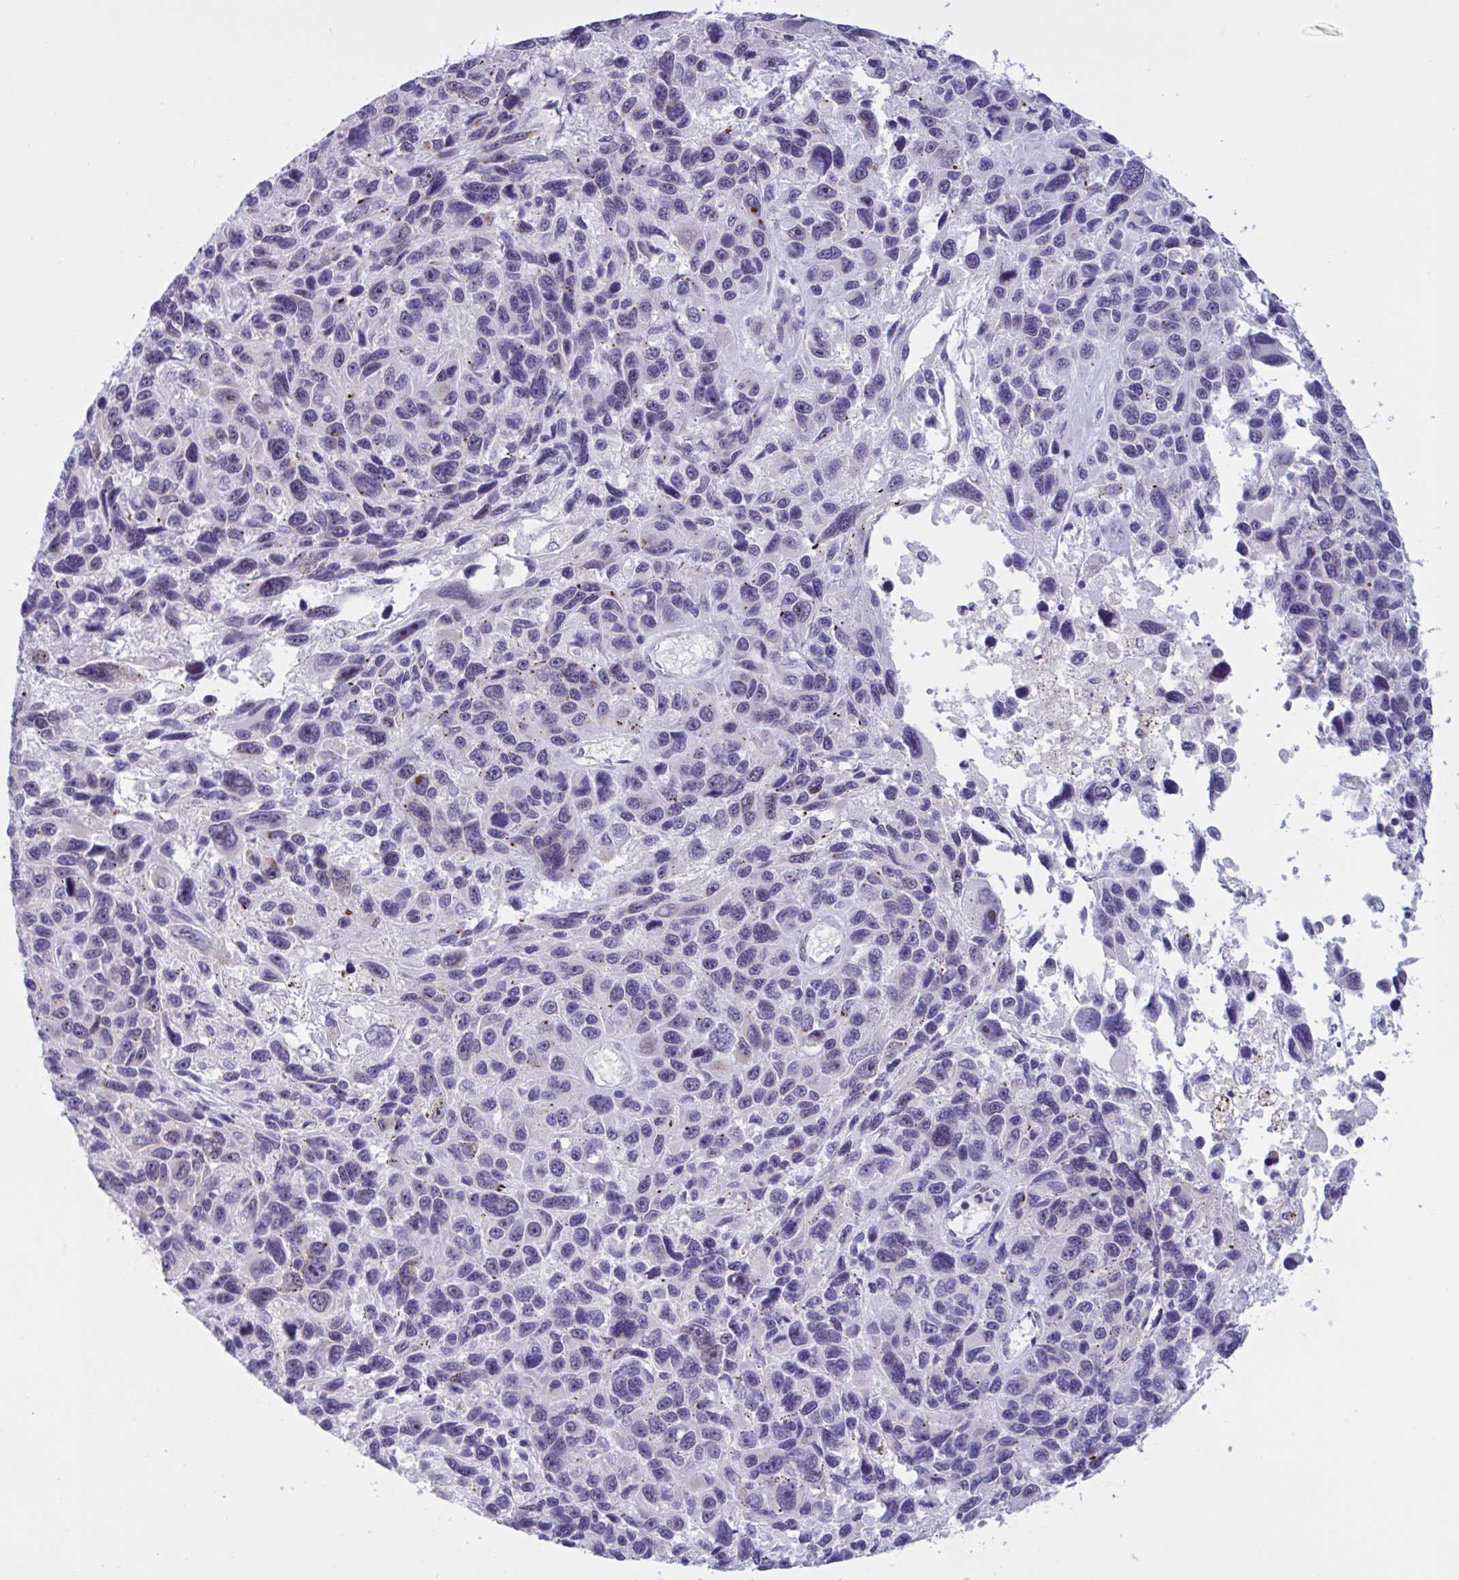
{"staining": {"intensity": "negative", "quantity": "none", "location": "none"}, "tissue": "melanoma", "cell_type": "Tumor cells", "image_type": "cancer", "snomed": [{"axis": "morphology", "description": "Malignant melanoma, NOS"}, {"axis": "topography", "description": "Skin"}], "caption": "High power microscopy micrograph of an immunohistochemistry micrograph of malignant melanoma, revealing no significant staining in tumor cells.", "gene": "DOCK11", "patient": {"sex": "male", "age": 53}}